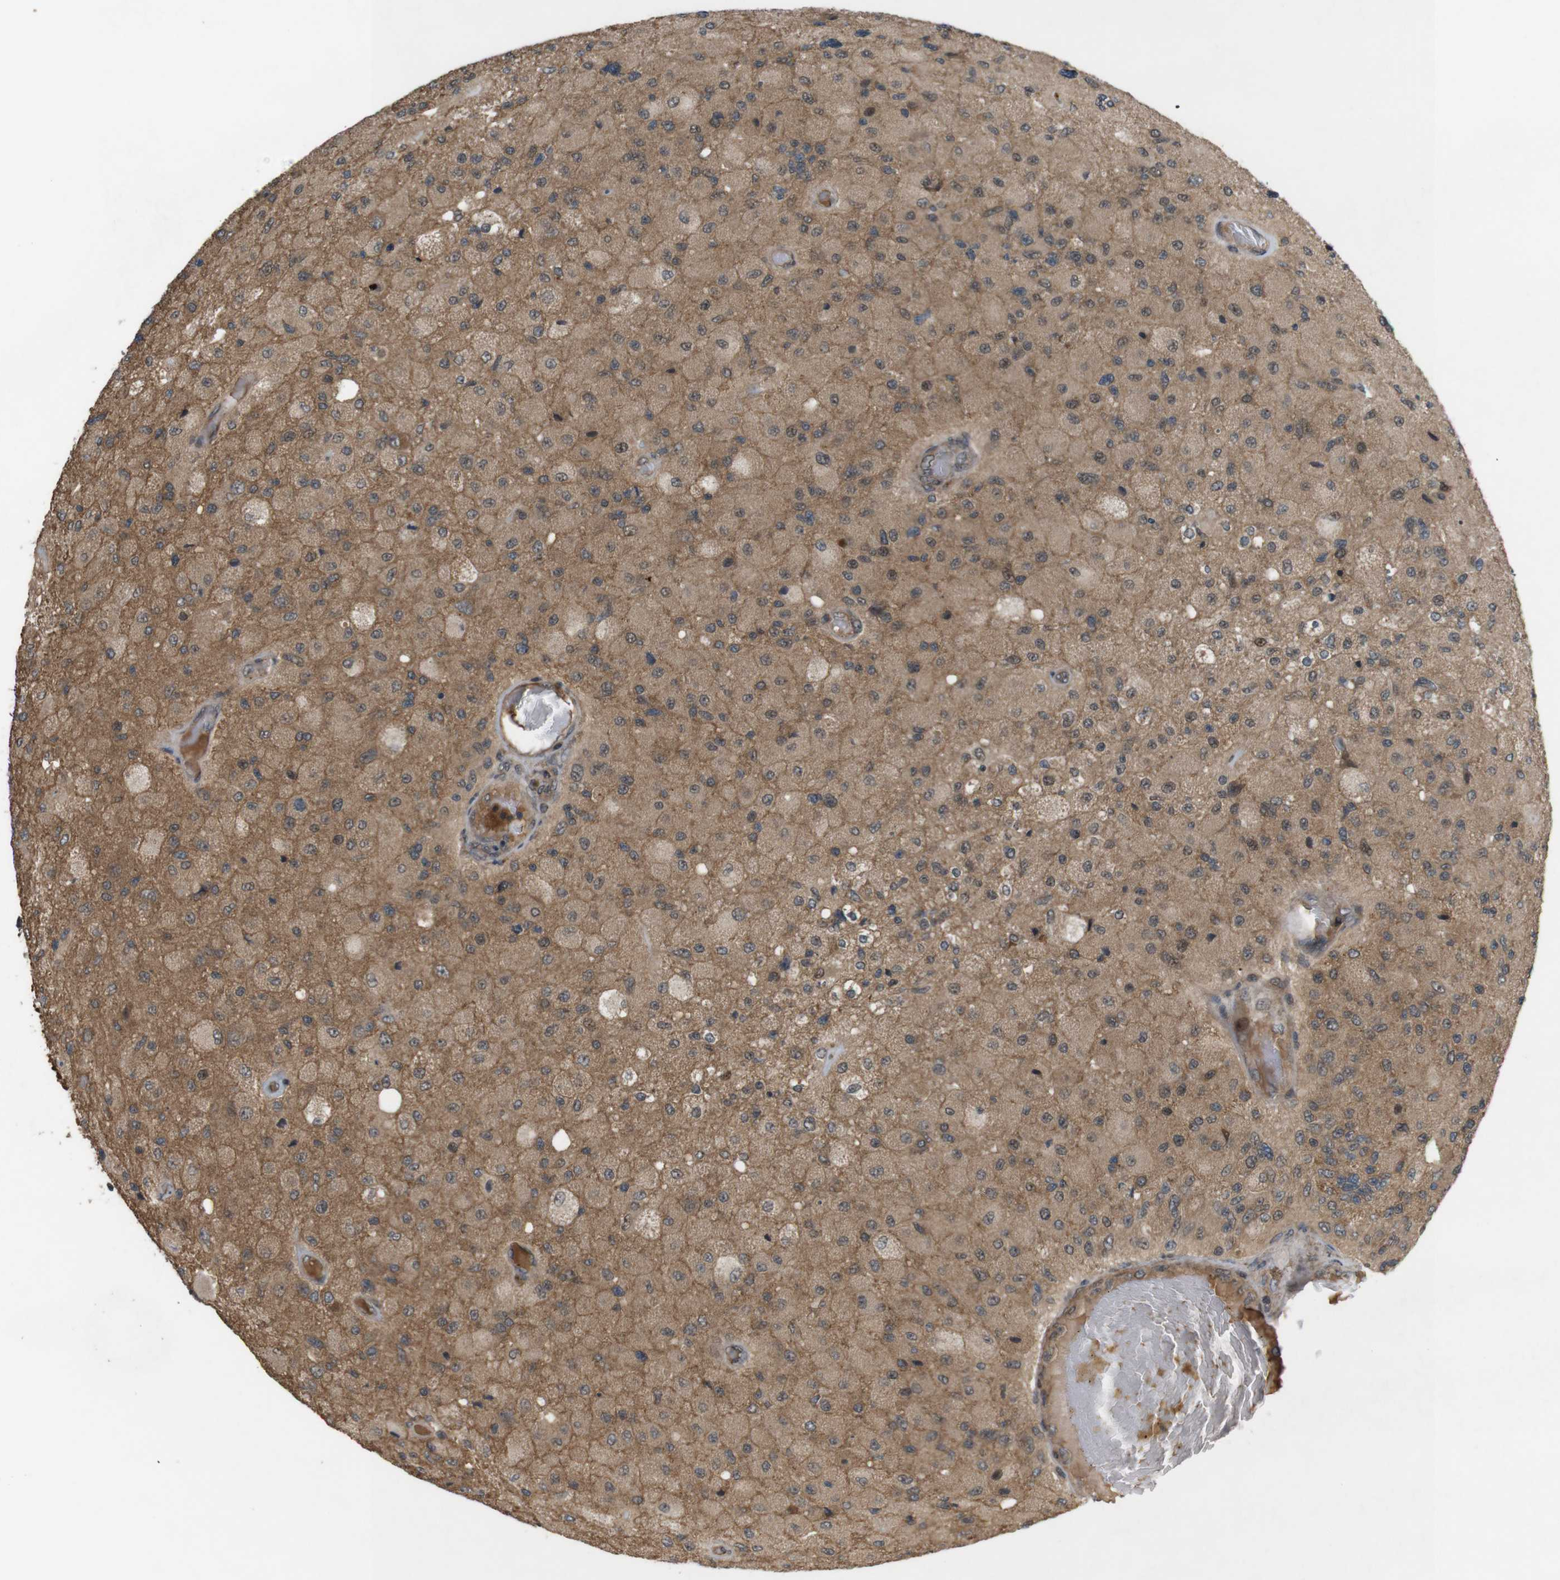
{"staining": {"intensity": "moderate", "quantity": ">75%", "location": "cytoplasmic/membranous"}, "tissue": "glioma", "cell_type": "Tumor cells", "image_type": "cancer", "snomed": [{"axis": "morphology", "description": "Normal tissue, NOS"}, {"axis": "morphology", "description": "Glioma, malignant, High grade"}, {"axis": "topography", "description": "Cerebral cortex"}], "caption": "Moderate cytoplasmic/membranous expression for a protein is present in about >75% of tumor cells of glioma using IHC.", "gene": "NFKBIE", "patient": {"sex": "male", "age": 77}}